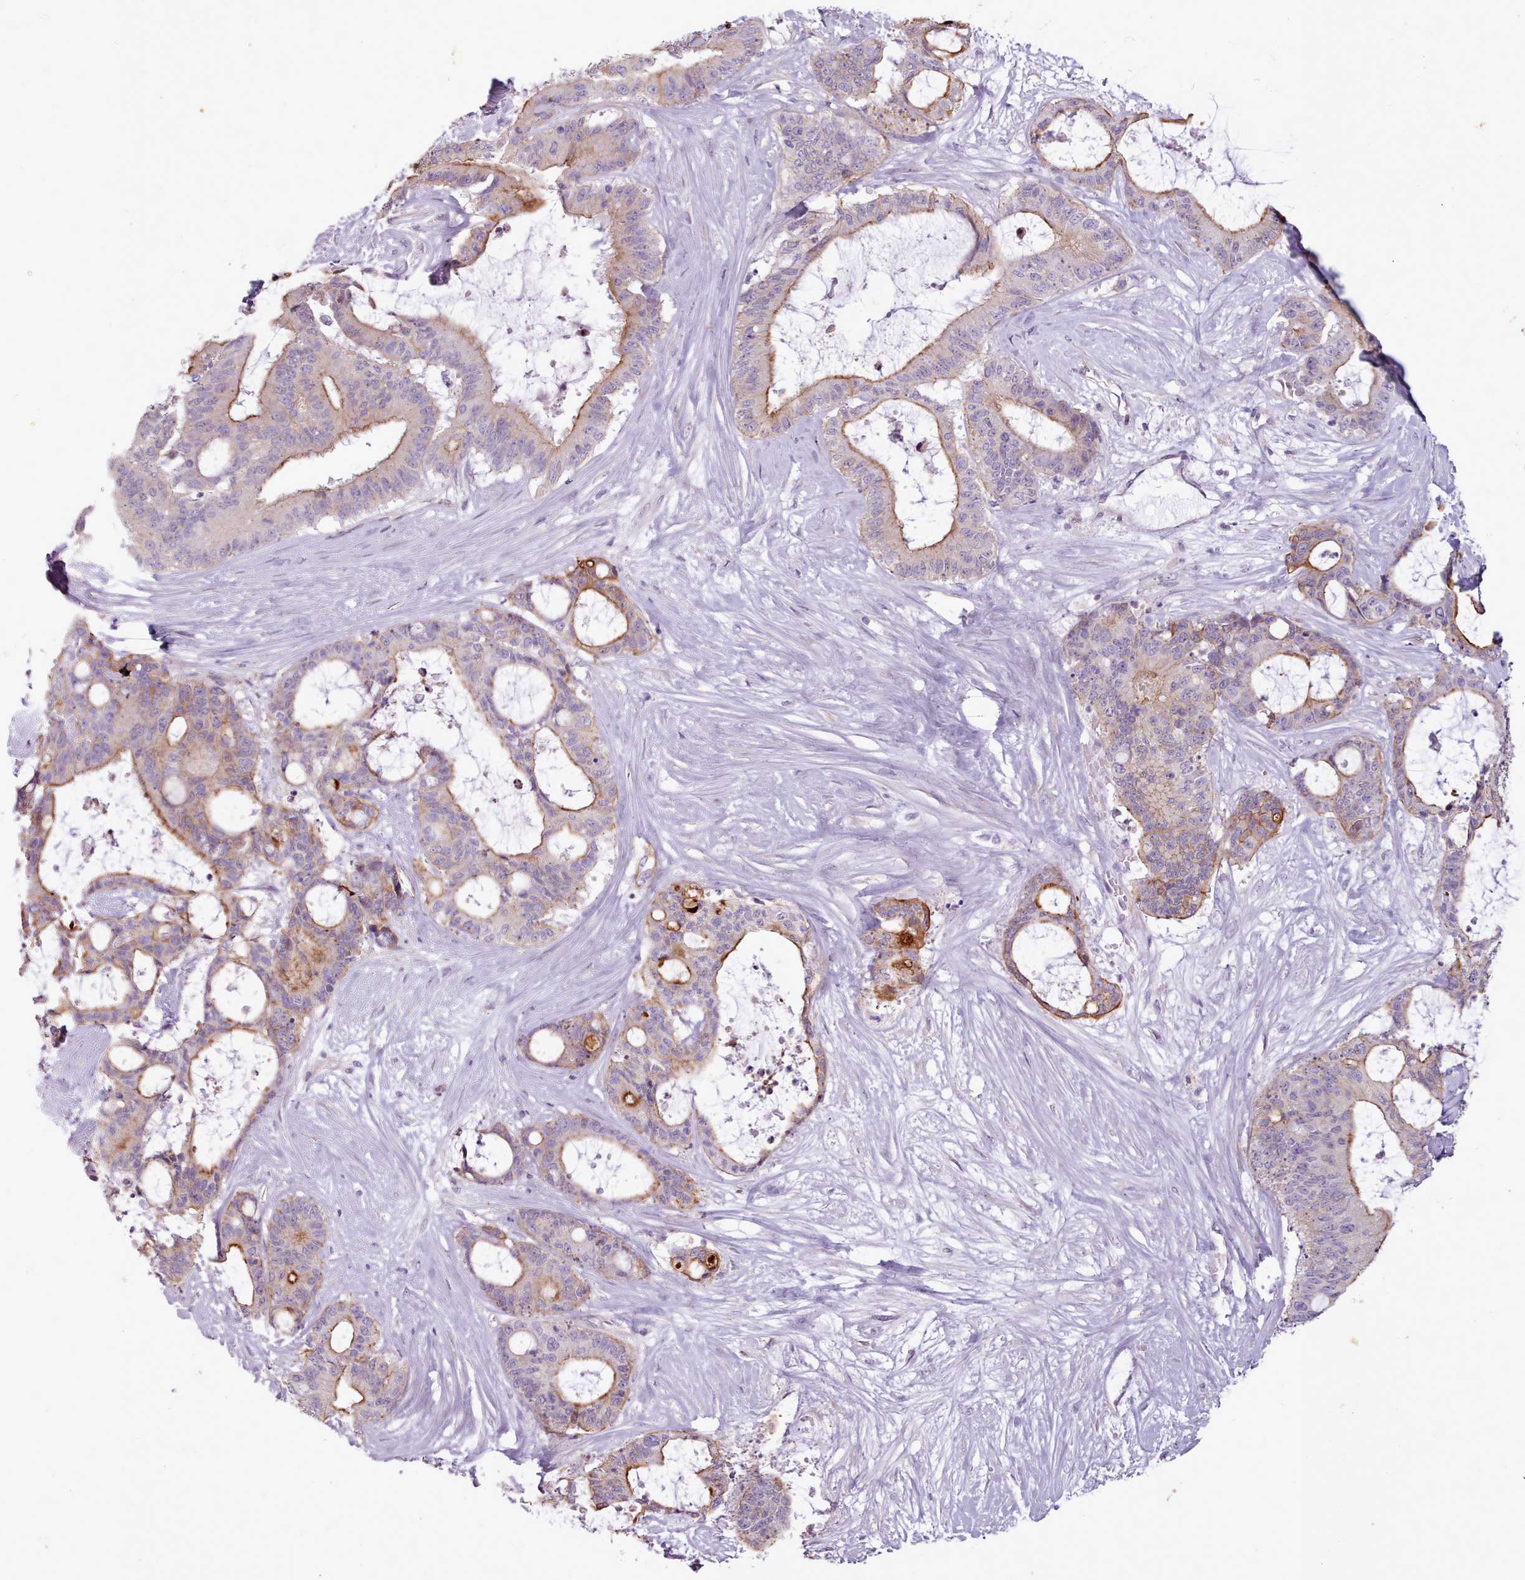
{"staining": {"intensity": "moderate", "quantity": "<25%", "location": "cytoplasmic/membranous"}, "tissue": "liver cancer", "cell_type": "Tumor cells", "image_type": "cancer", "snomed": [{"axis": "morphology", "description": "Normal tissue, NOS"}, {"axis": "morphology", "description": "Cholangiocarcinoma"}, {"axis": "topography", "description": "Liver"}, {"axis": "topography", "description": "Peripheral nerve tissue"}], "caption": "The histopathology image shows staining of liver cancer, revealing moderate cytoplasmic/membranous protein expression (brown color) within tumor cells.", "gene": "PLD4", "patient": {"sex": "female", "age": 73}}